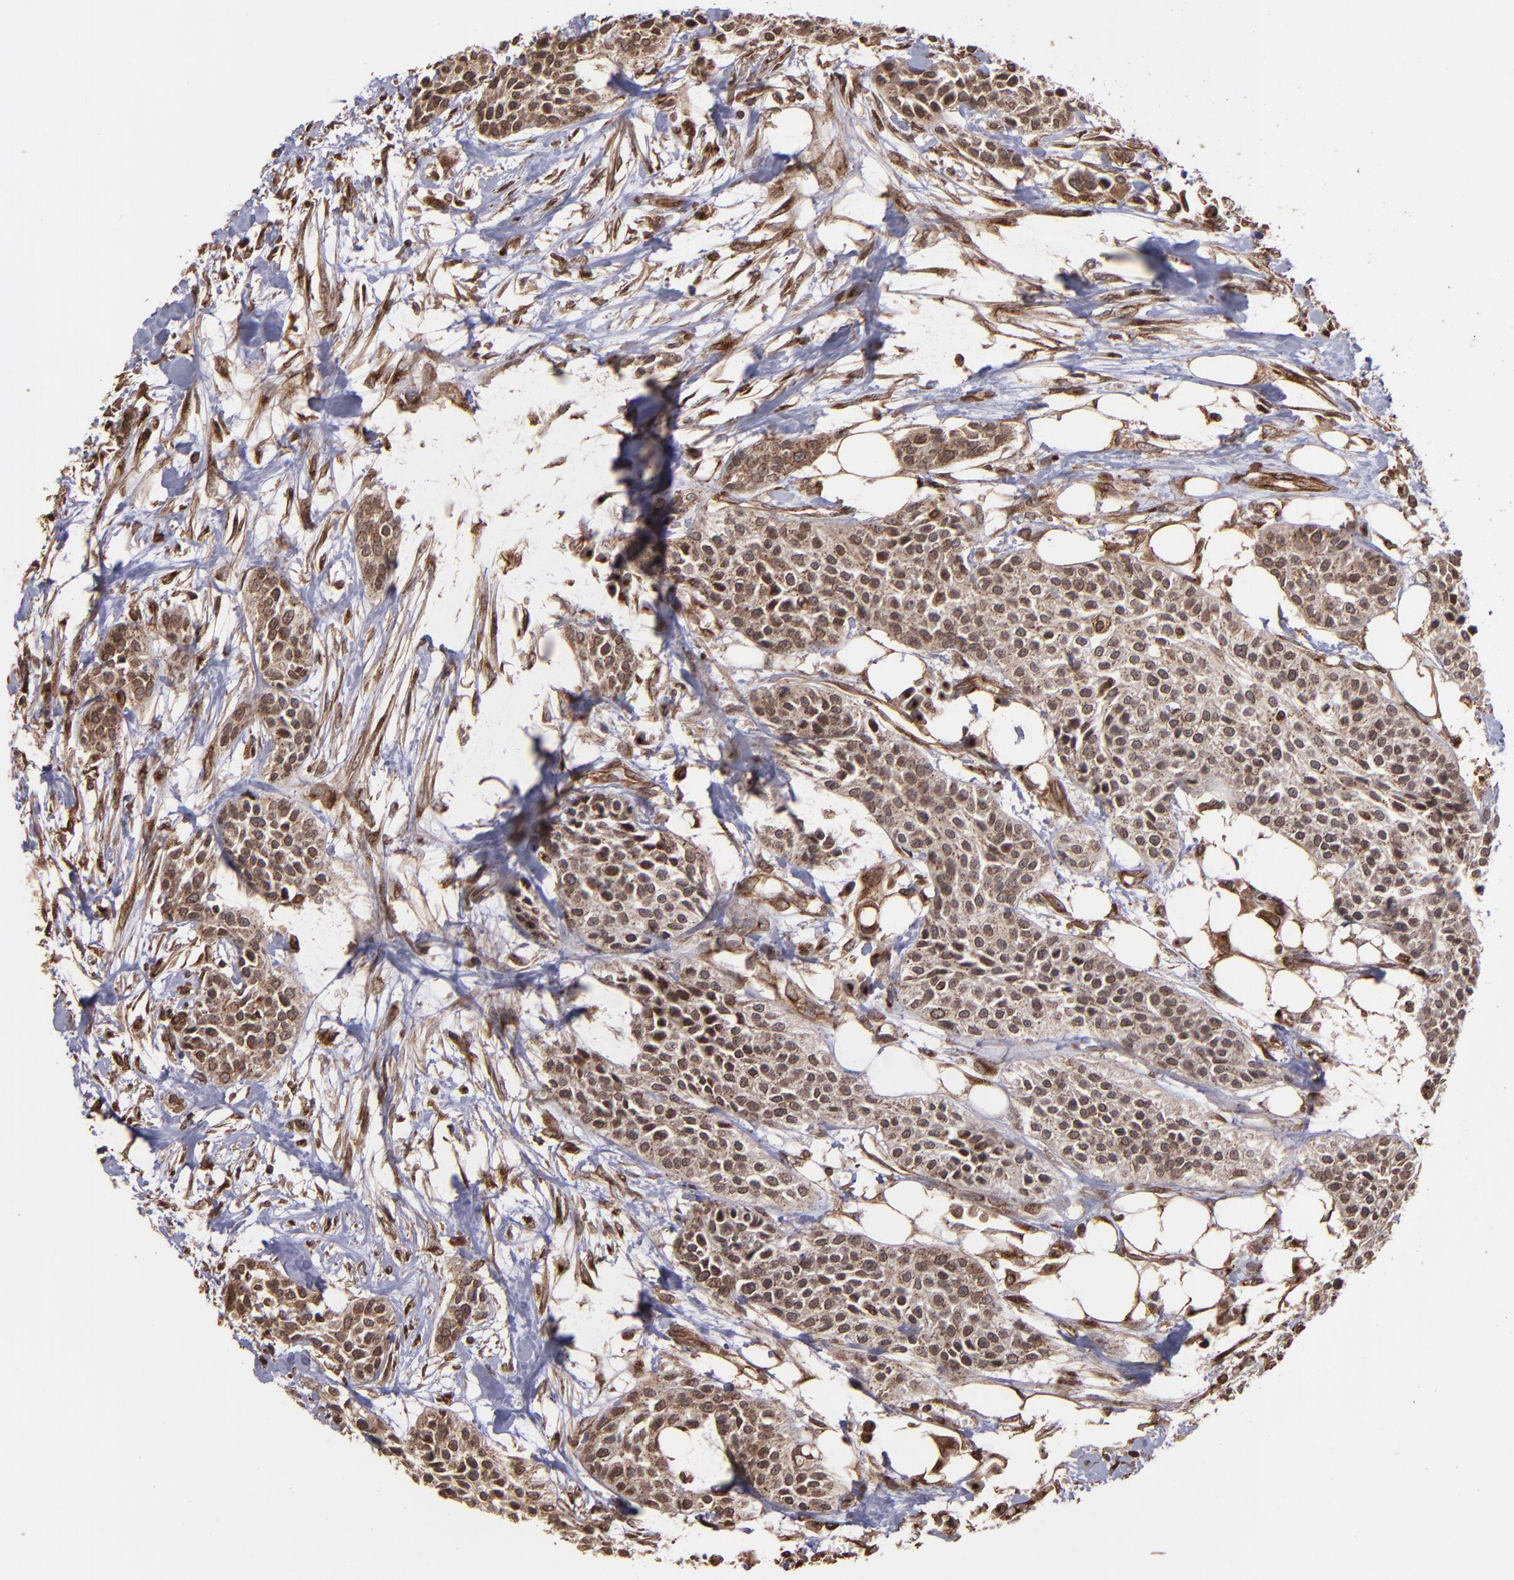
{"staining": {"intensity": "strong", "quantity": ">75%", "location": "cytoplasmic/membranous"}, "tissue": "urothelial cancer", "cell_type": "Tumor cells", "image_type": "cancer", "snomed": [{"axis": "morphology", "description": "Urothelial carcinoma, High grade"}, {"axis": "topography", "description": "Urinary bladder"}], "caption": "Tumor cells exhibit strong cytoplasmic/membranous expression in about >75% of cells in high-grade urothelial carcinoma.", "gene": "TRIP11", "patient": {"sex": "male", "age": 56}}